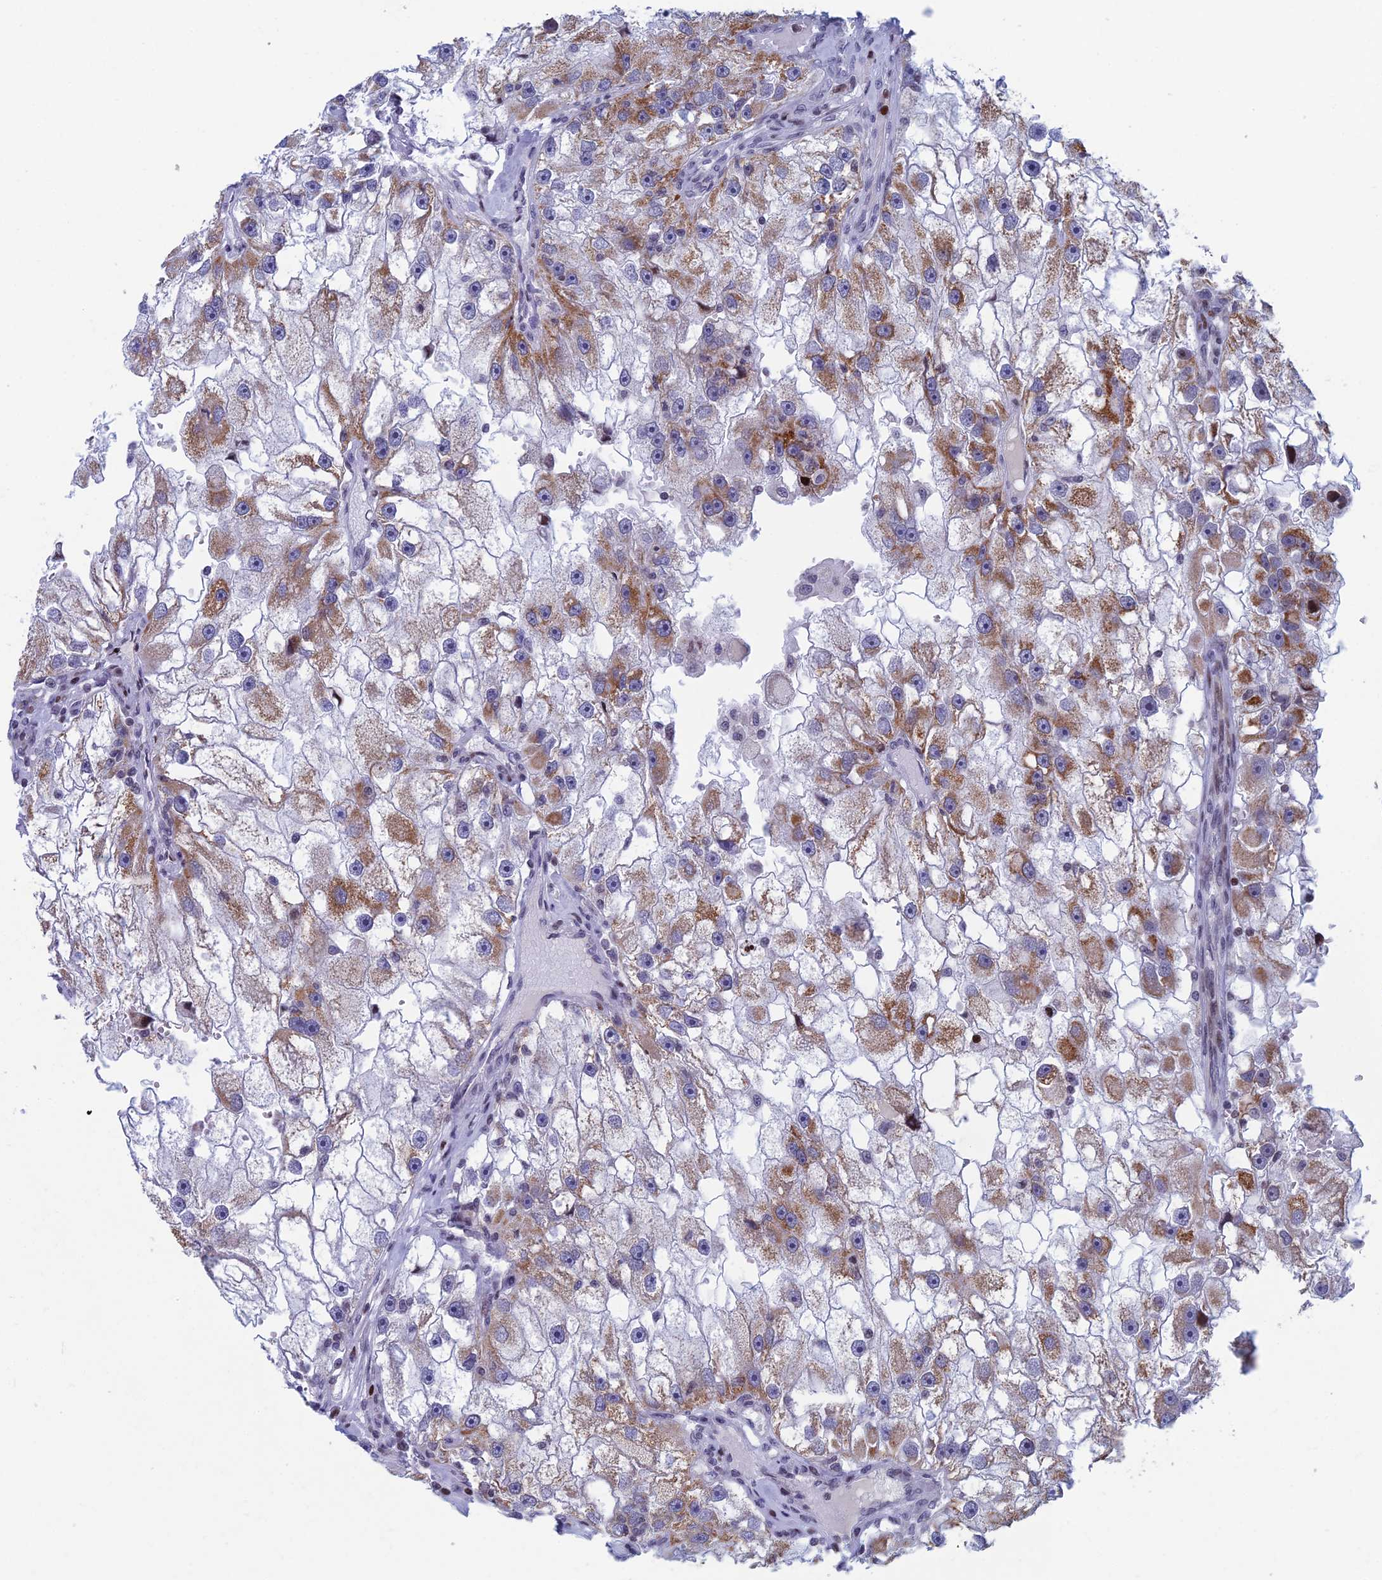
{"staining": {"intensity": "moderate", "quantity": "25%-75%", "location": "cytoplasmic/membranous"}, "tissue": "renal cancer", "cell_type": "Tumor cells", "image_type": "cancer", "snomed": [{"axis": "morphology", "description": "Adenocarcinoma, NOS"}, {"axis": "topography", "description": "Kidney"}], "caption": "Renal cancer (adenocarcinoma) tissue reveals moderate cytoplasmic/membranous expression in about 25%-75% of tumor cells, visualized by immunohistochemistry.", "gene": "AFF3", "patient": {"sex": "male", "age": 63}}